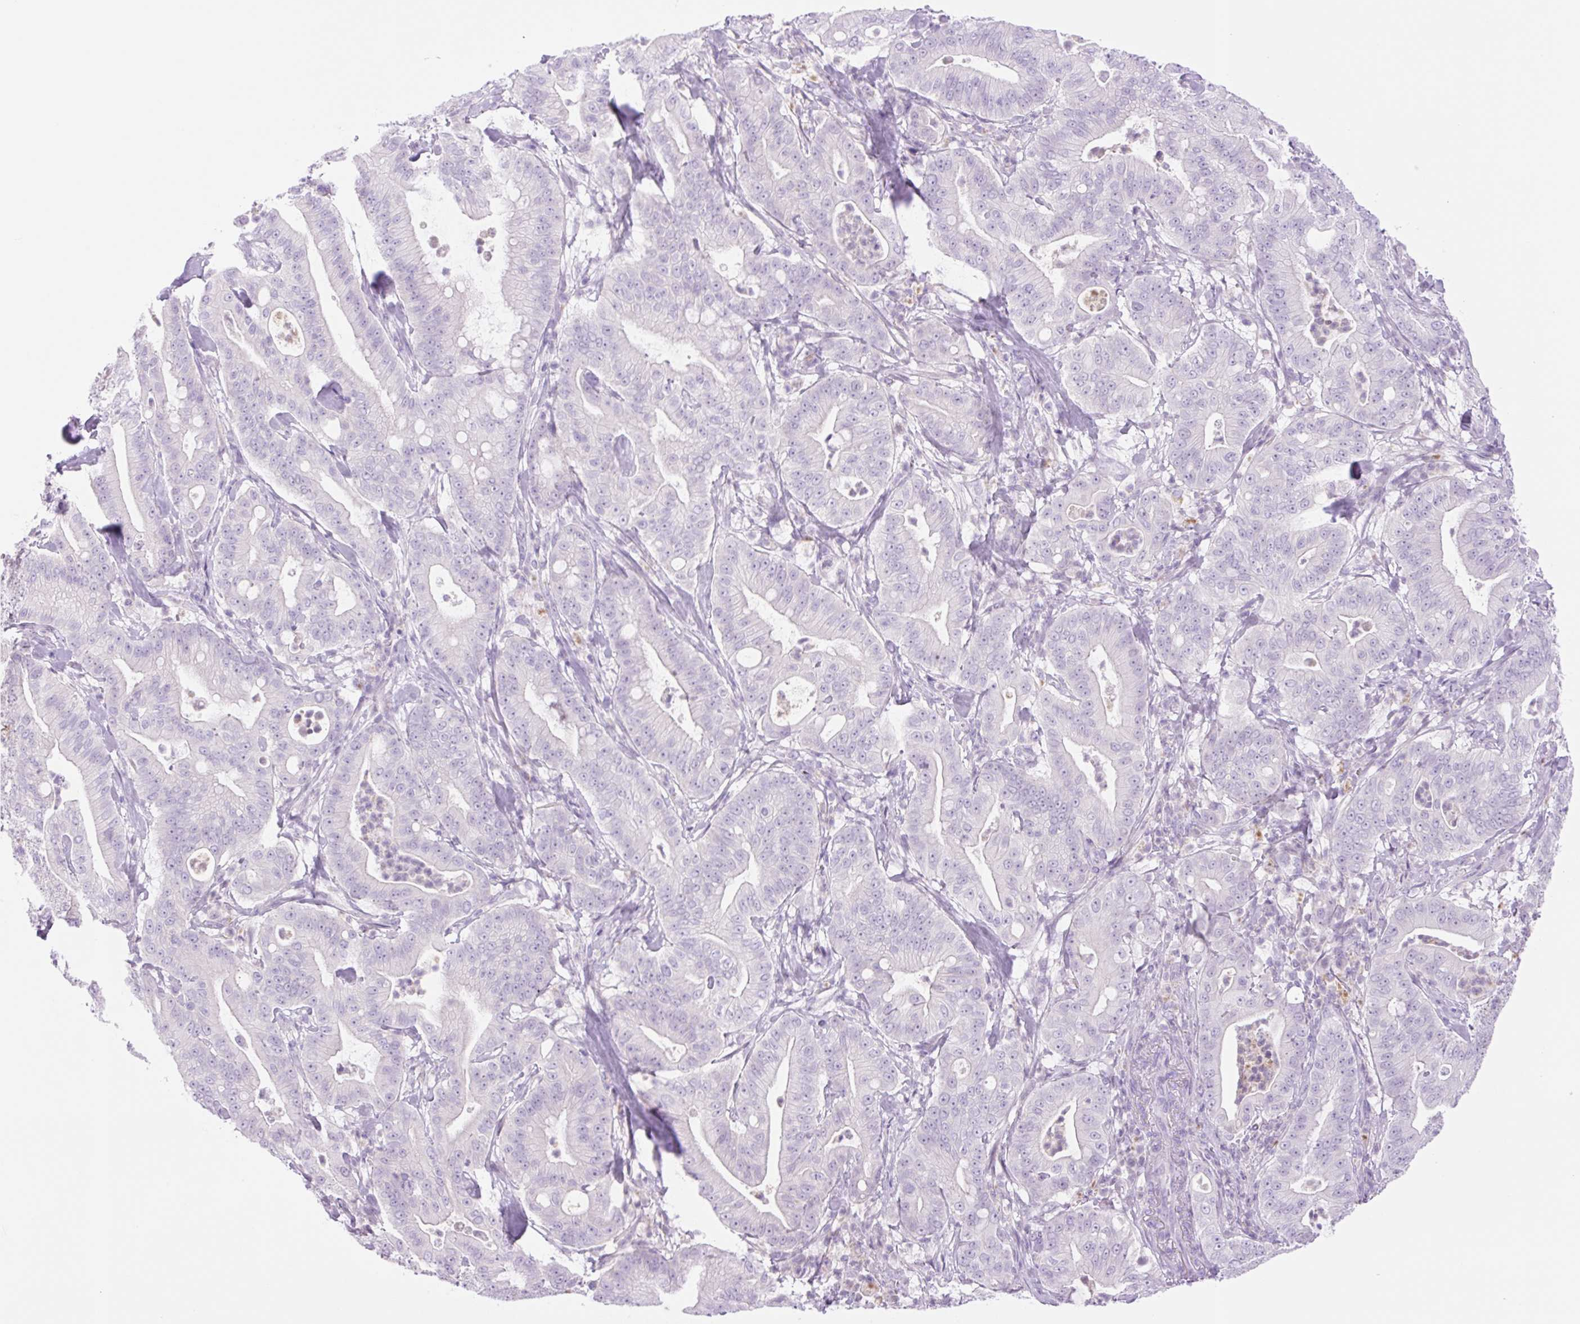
{"staining": {"intensity": "negative", "quantity": "none", "location": "none"}, "tissue": "pancreatic cancer", "cell_type": "Tumor cells", "image_type": "cancer", "snomed": [{"axis": "morphology", "description": "Adenocarcinoma, NOS"}, {"axis": "topography", "description": "Pancreas"}], "caption": "IHC micrograph of adenocarcinoma (pancreatic) stained for a protein (brown), which reveals no staining in tumor cells.", "gene": "TBX15", "patient": {"sex": "male", "age": 71}}